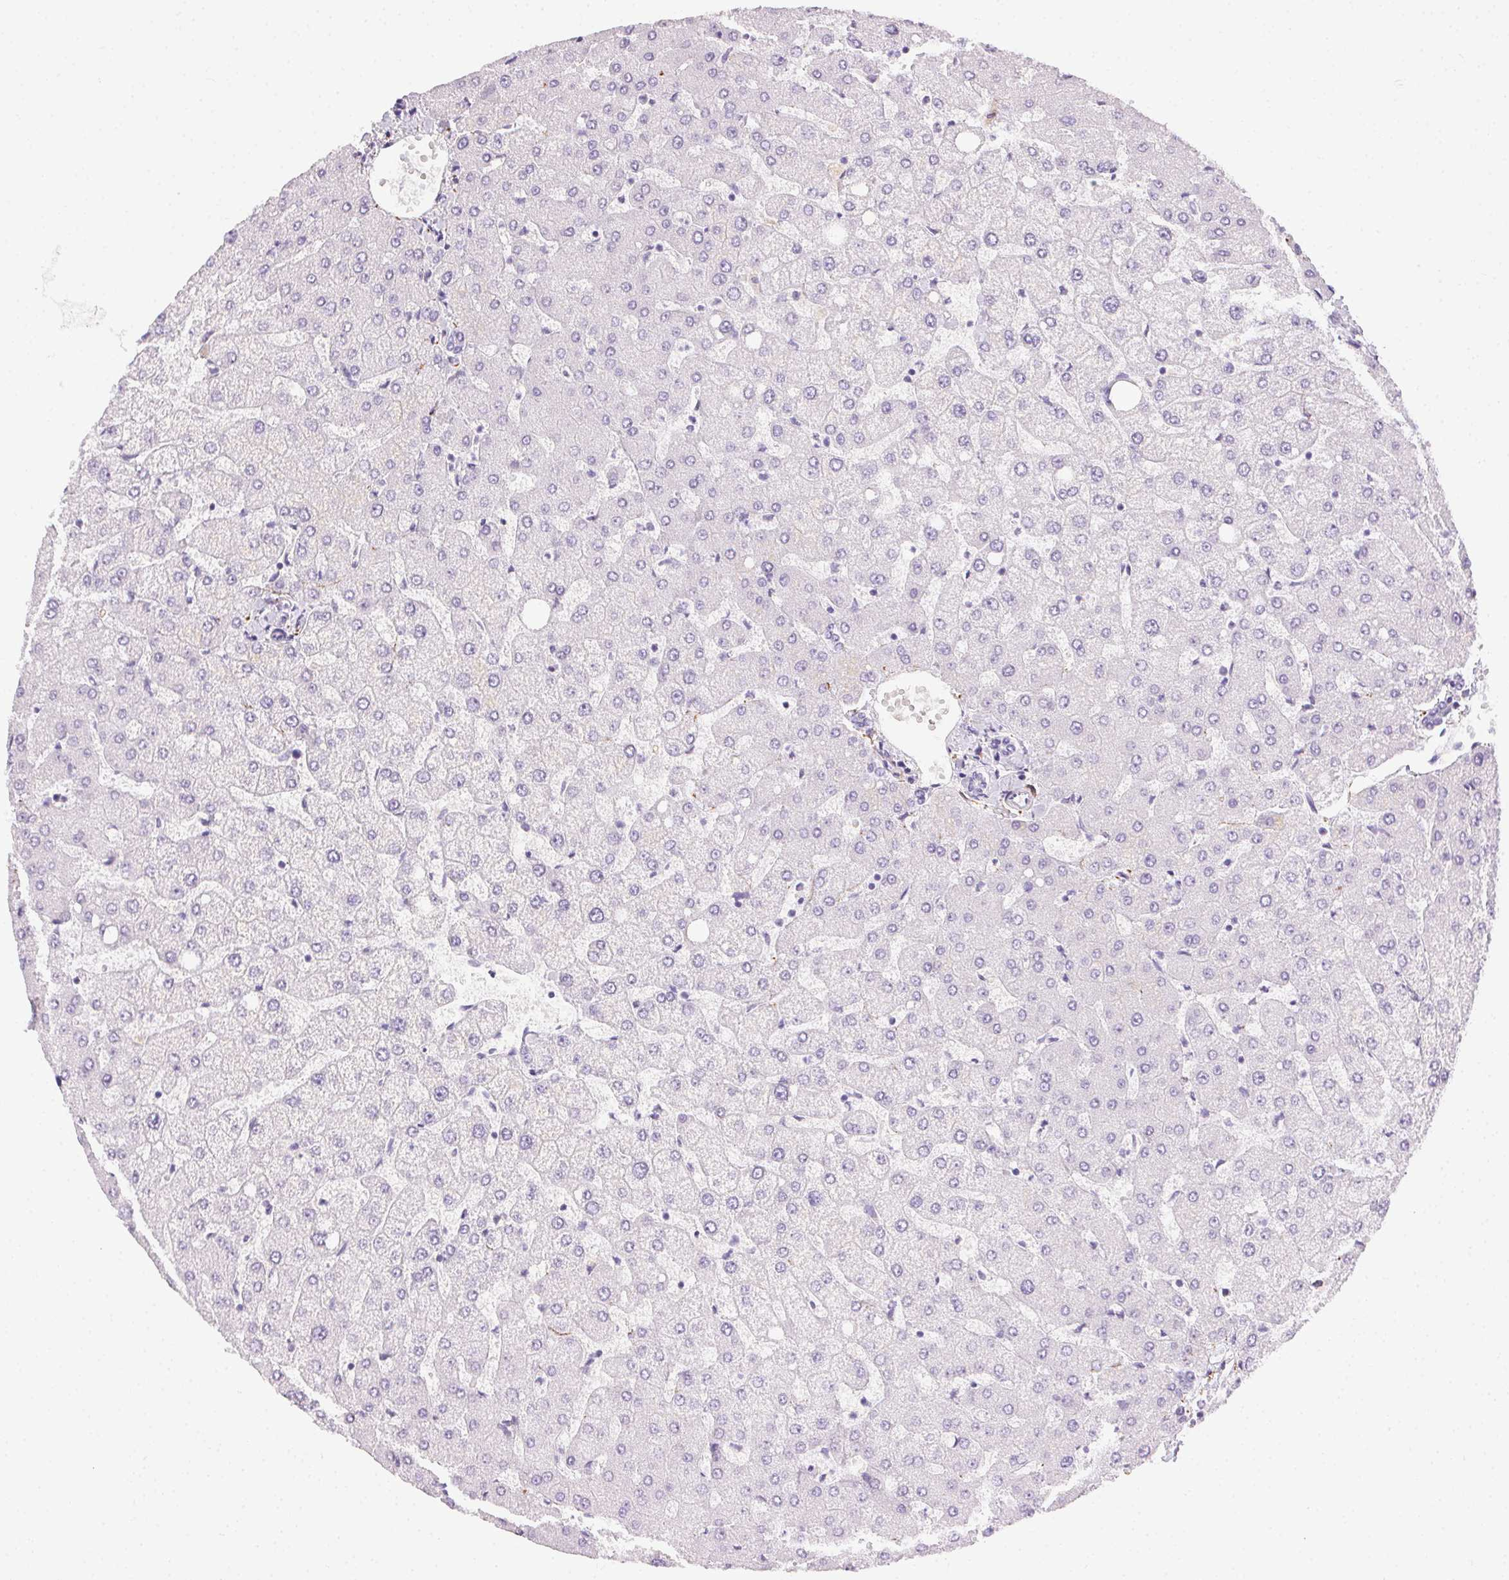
{"staining": {"intensity": "negative", "quantity": "none", "location": "none"}, "tissue": "liver", "cell_type": "Cholangiocytes", "image_type": "normal", "snomed": [{"axis": "morphology", "description": "Normal tissue, NOS"}, {"axis": "topography", "description": "Liver"}], "caption": "DAB immunohistochemical staining of normal liver reveals no significant expression in cholangiocytes.", "gene": "CADPS", "patient": {"sex": "female", "age": 54}}